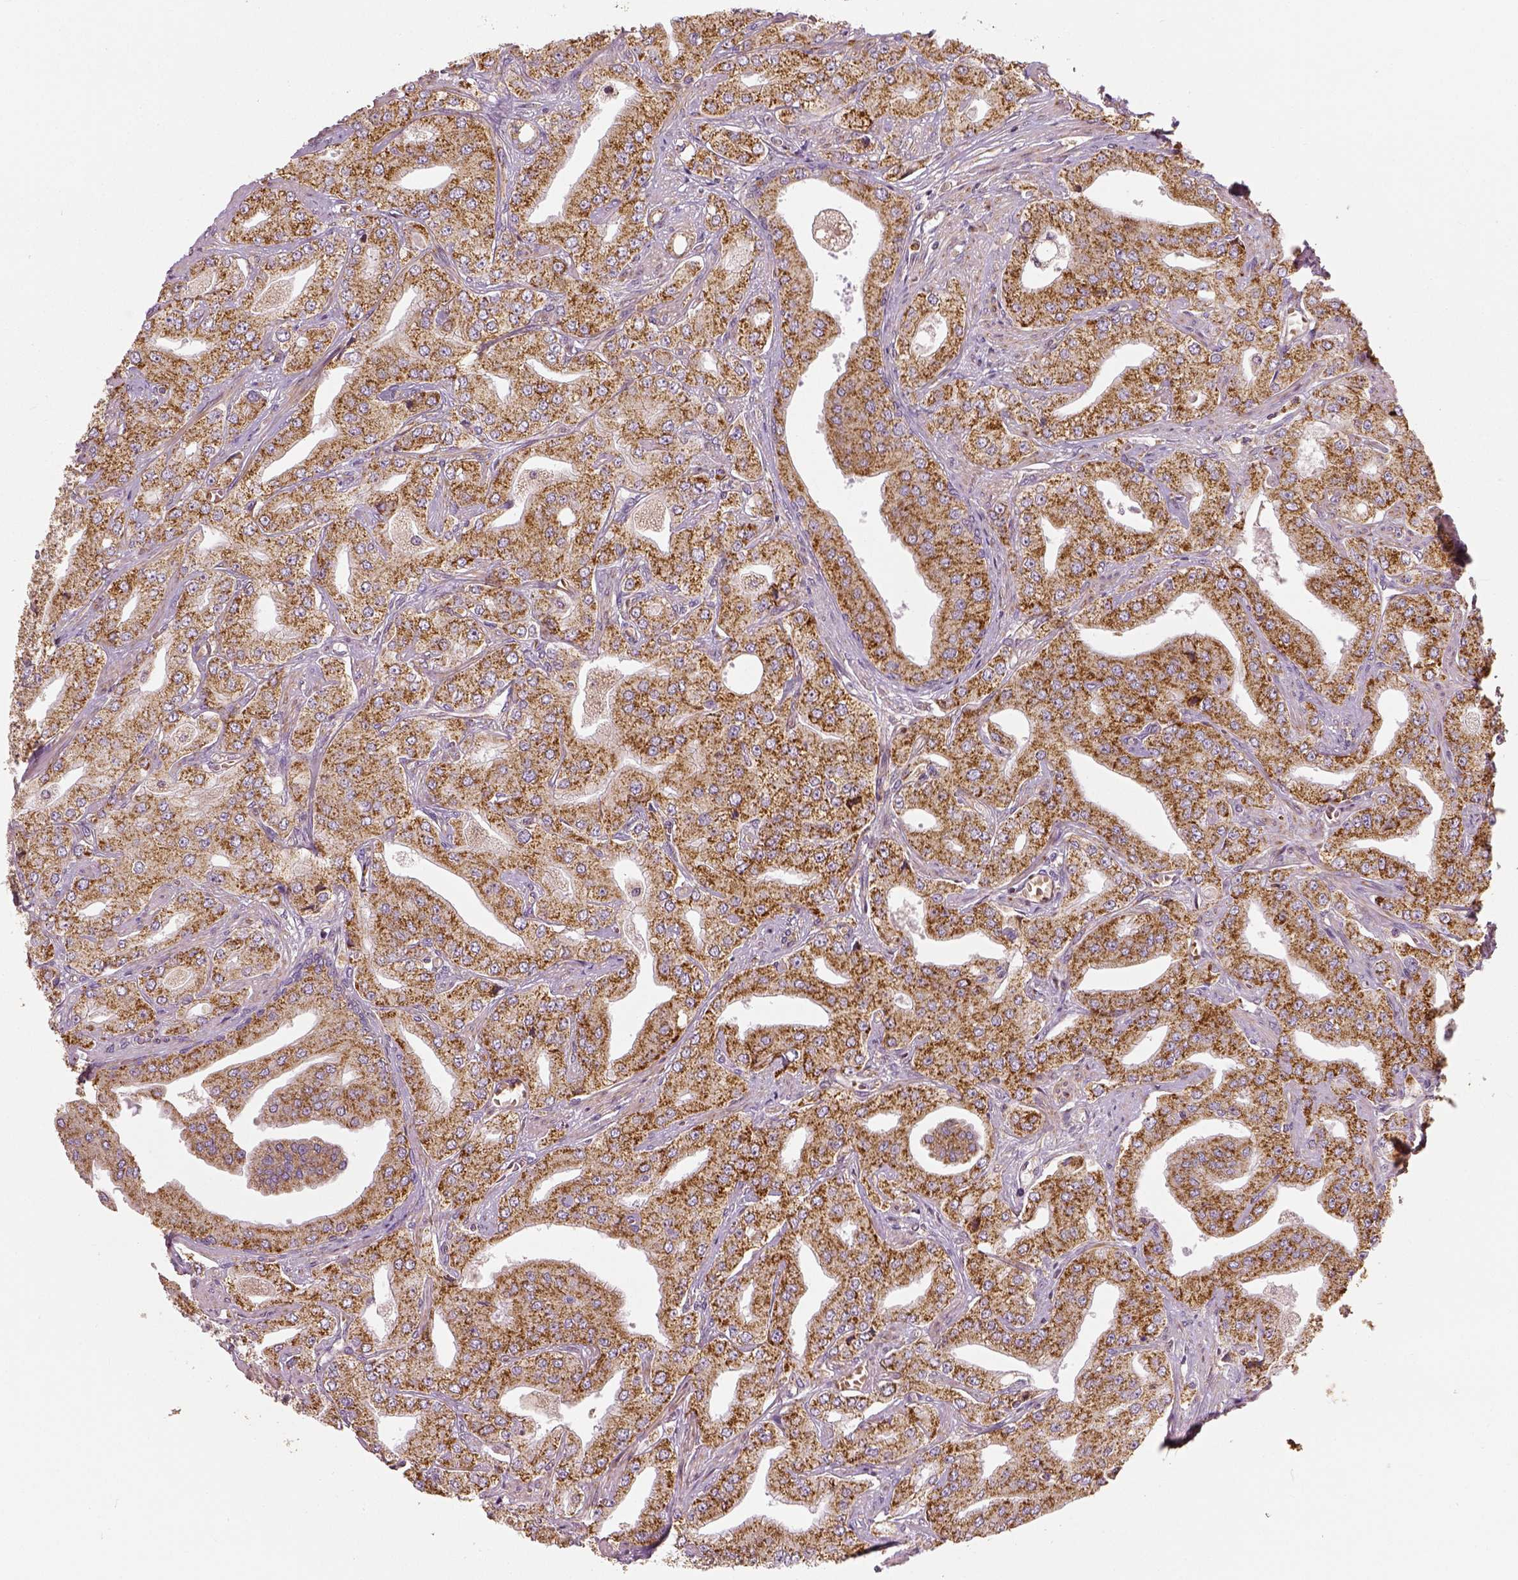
{"staining": {"intensity": "moderate", "quantity": ">75%", "location": "cytoplasmic/membranous"}, "tissue": "prostate cancer", "cell_type": "Tumor cells", "image_type": "cancer", "snomed": [{"axis": "morphology", "description": "Adenocarcinoma, Low grade"}, {"axis": "topography", "description": "Prostate"}], "caption": "The image shows staining of prostate adenocarcinoma (low-grade), revealing moderate cytoplasmic/membranous protein expression (brown color) within tumor cells. (DAB = brown stain, brightfield microscopy at high magnification).", "gene": "PGAM5", "patient": {"sex": "male", "age": 60}}